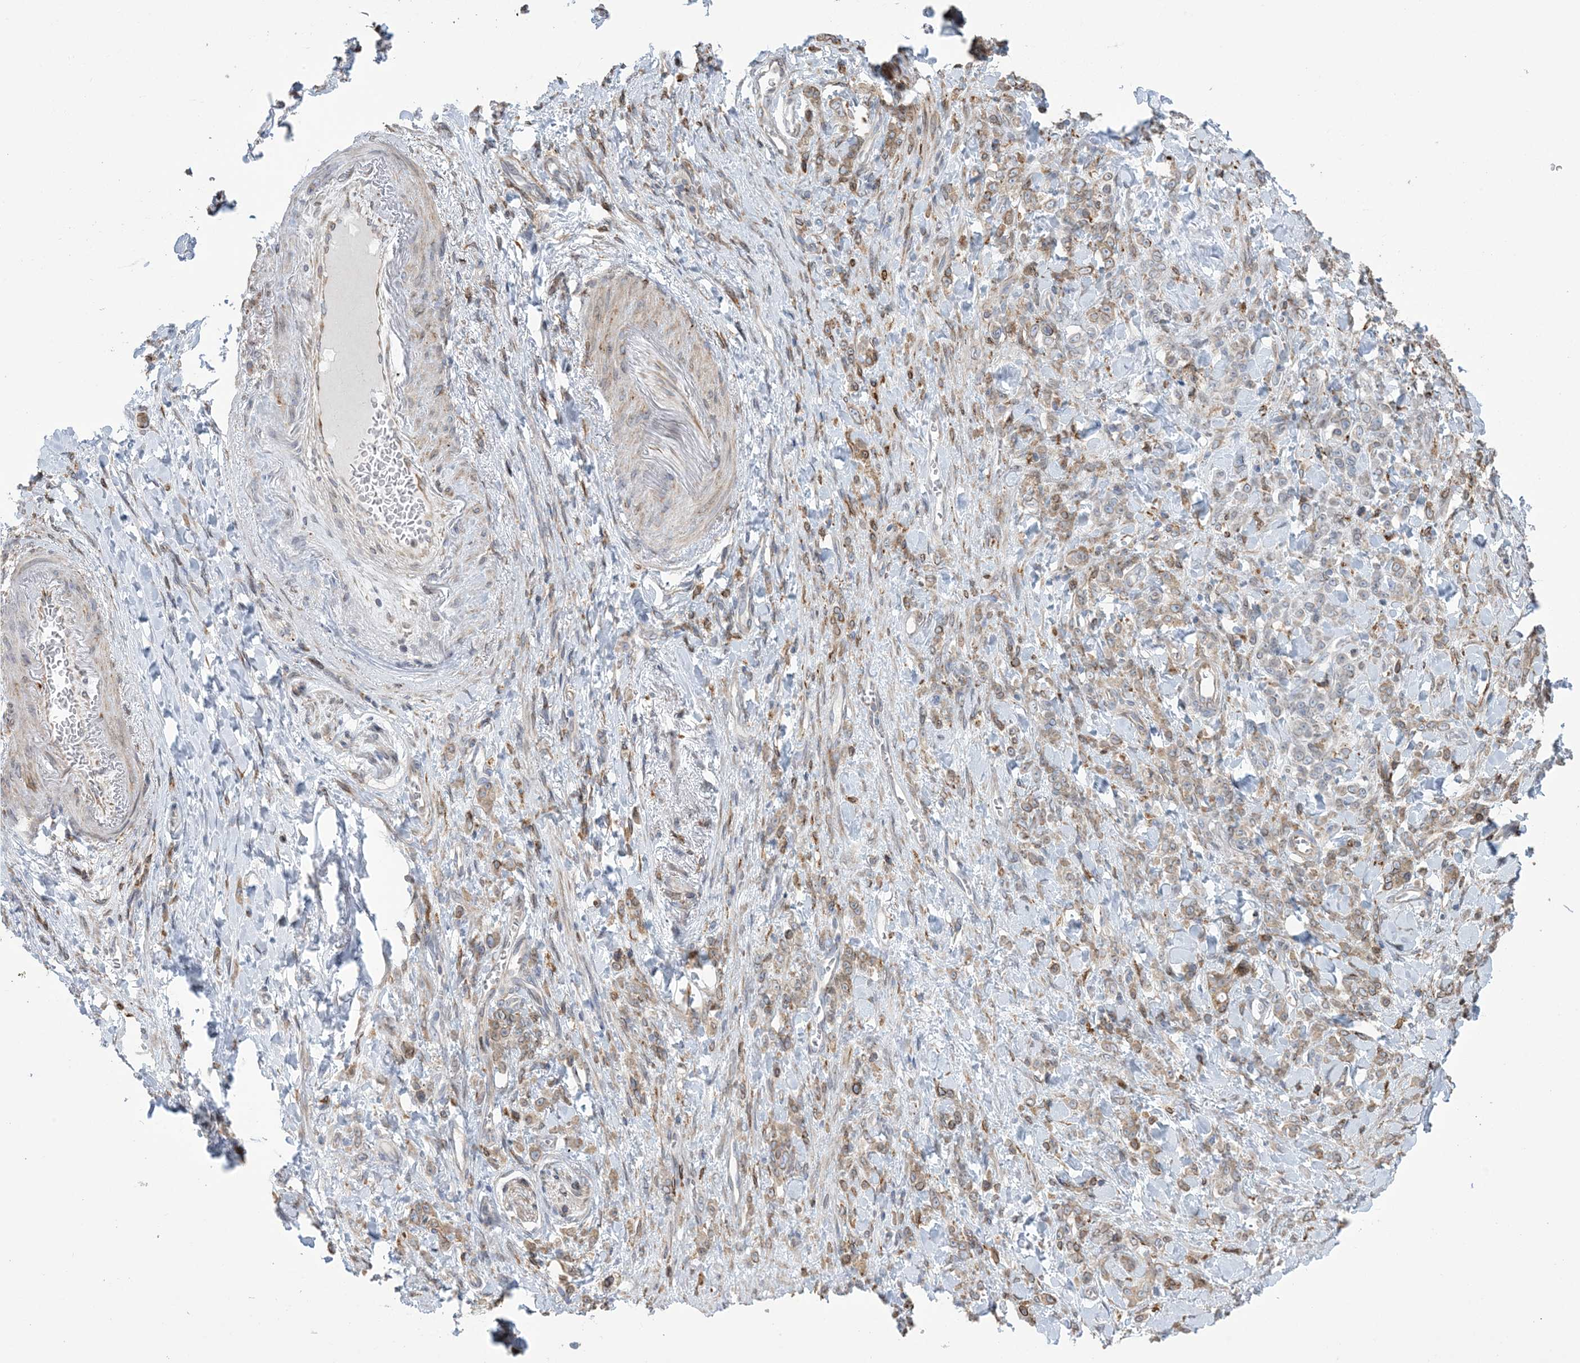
{"staining": {"intensity": "weak", "quantity": ">75%", "location": "cytoplasmic/membranous"}, "tissue": "stomach cancer", "cell_type": "Tumor cells", "image_type": "cancer", "snomed": [{"axis": "morphology", "description": "Normal tissue, NOS"}, {"axis": "morphology", "description": "Adenocarcinoma, NOS"}, {"axis": "topography", "description": "Stomach"}], "caption": "Protein positivity by immunohistochemistry (IHC) reveals weak cytoplasmic/membranous positivity in about >75% of tumor cells in stomach cancer.", "gene": "SHANK1", "patient": {"sex": "male", "age": 82}}